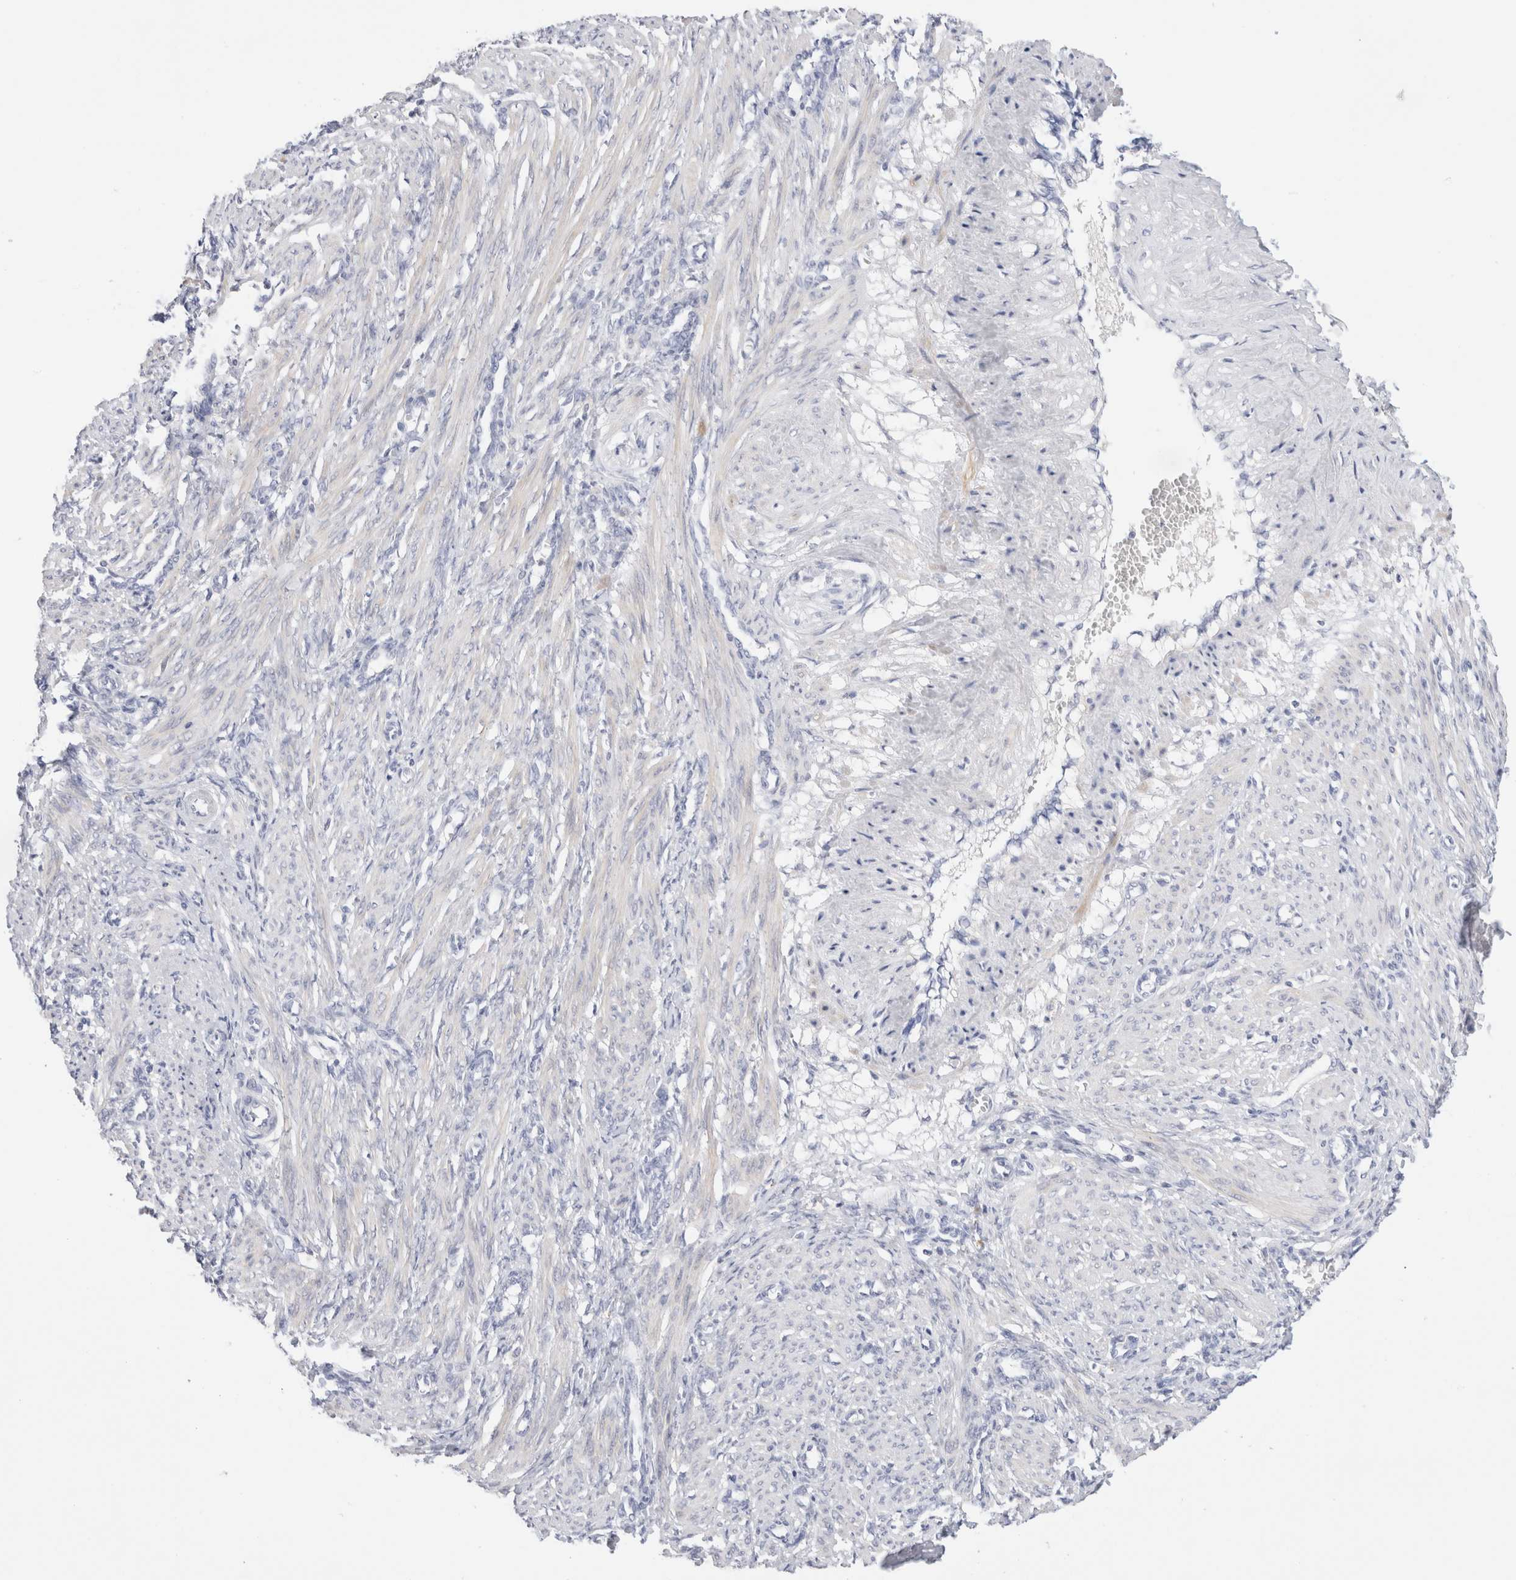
{"staining": {"intensity": "negative", "quantity": "none", "location": "none"}, "tissue": "smooth muscle", "cell_type": "Smooth muscle cells", "image_type": "normal", "snomed": [{"axis": "morphology", "description": "Normal tissue, NOS"}, {"axis": "topography", "description": "Endometrium"}], "caption": "Smooth muscle was stained to show a protein in brown. There is no significant expression in smooth muscle cells. The staining is performed using DAB (3,3'-diaminobenzidine) brown chromogen with nuclei counter-stained in using hematoxylin.", "gene": "ADAM30", "patient": {"sex": "female", "age": 33}}